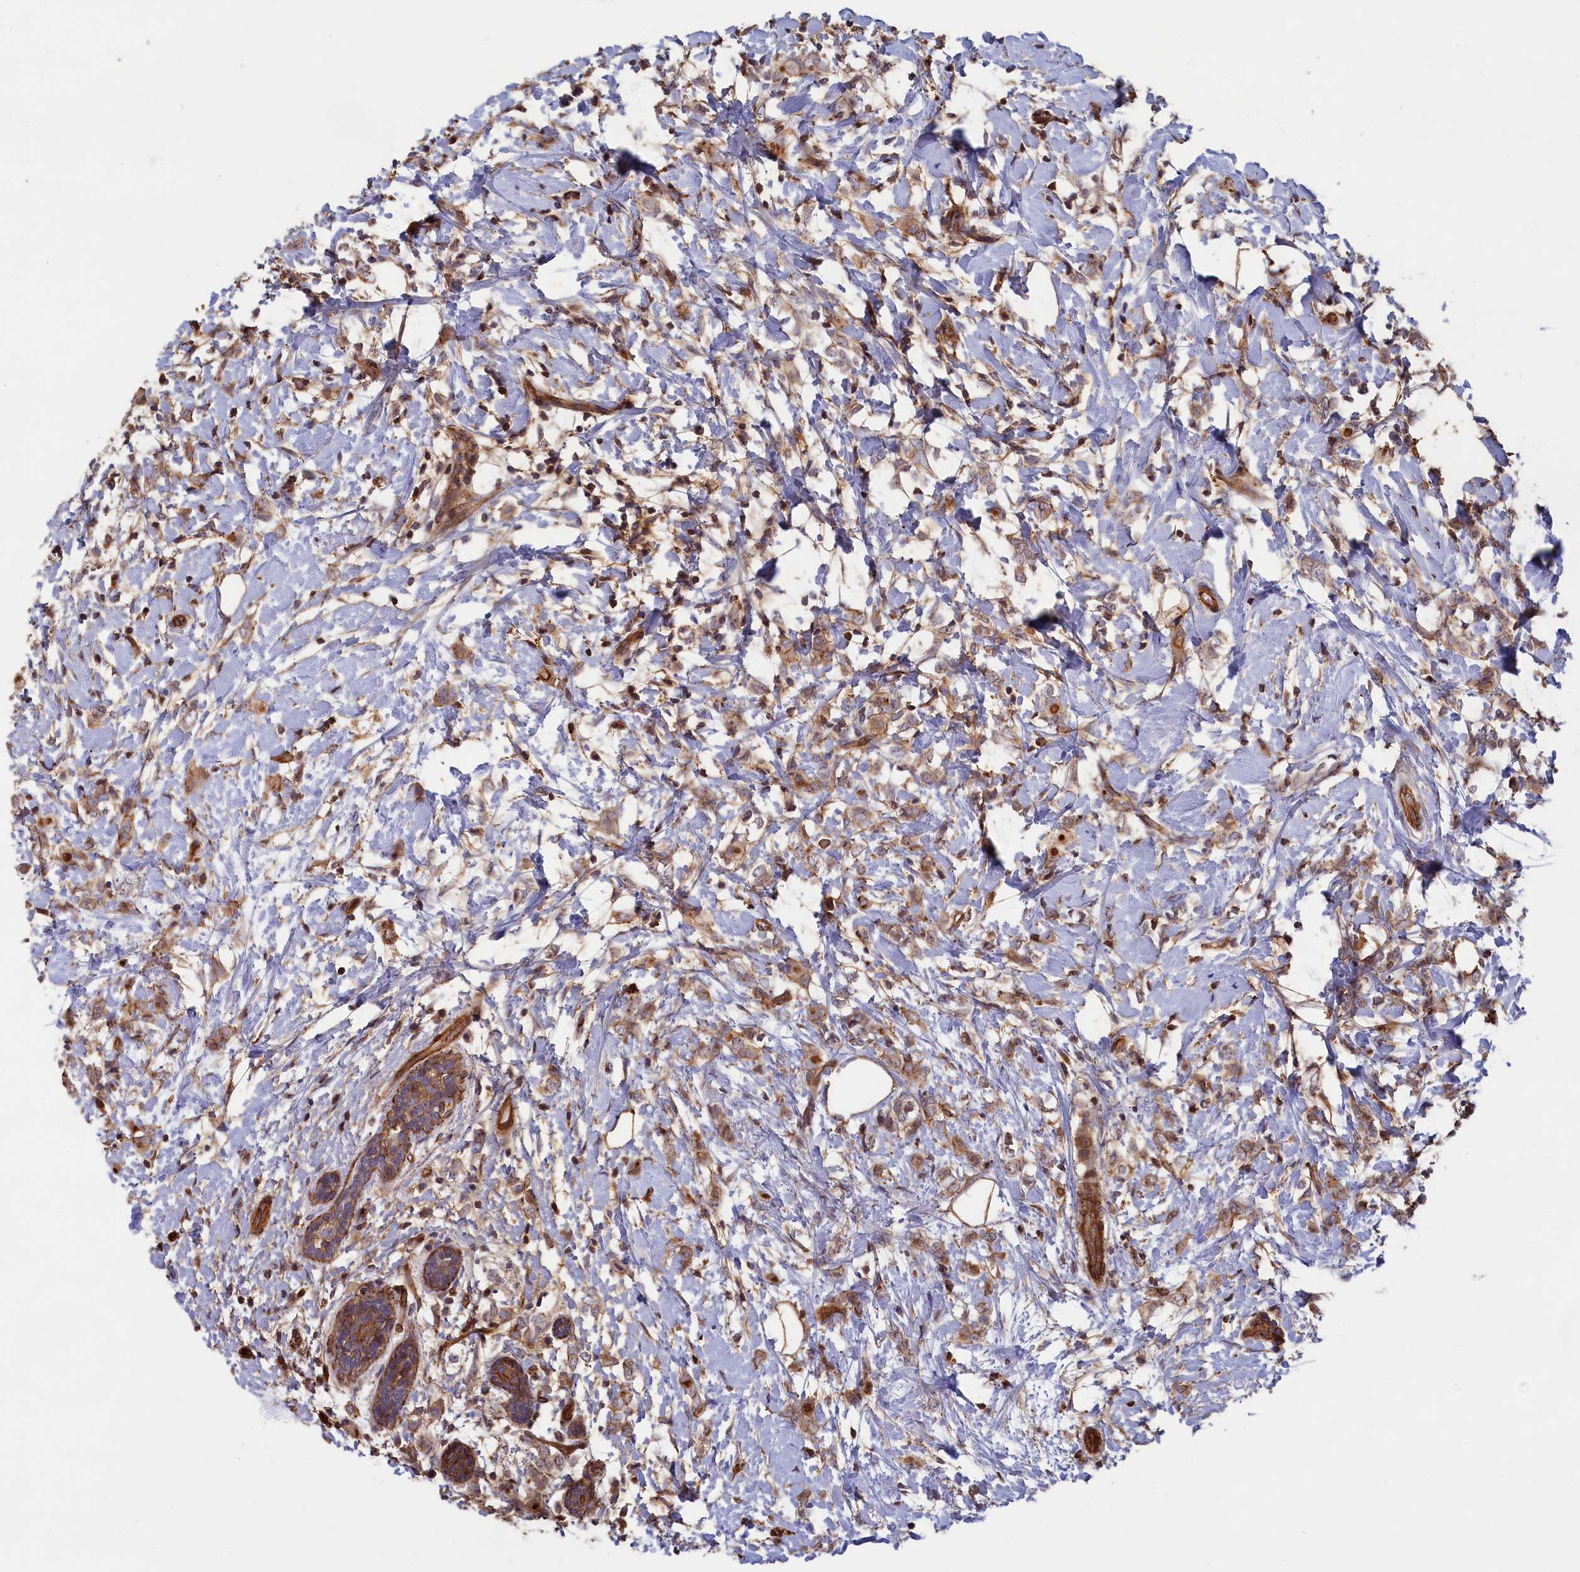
{"staining": {"intensity": "moderate", "quantity": ">75%", "location": "cytoplasmic/membranous"}, "tissue": "breast cancer", "cell_type": "Tumor cells", "image_type": "cancer", "snomed": [{"axis": "morphology", "description": "Normal tissue, NOS"}, {"axis": "morphology", "description": "Lobular carcinoma"}, {"axis": "topography", "description": "Breast"}], "caption": "This histopathology image reveals breast lobular carcinoma stained with IHC to label a protein in brown. The cytoplasmic/membranous of tumor cells show moderate positivity for the protein. Nuclei are counter-stained blue.", "gene": "ANKRD27", "patient": {"sex": "female", "age": 47}}